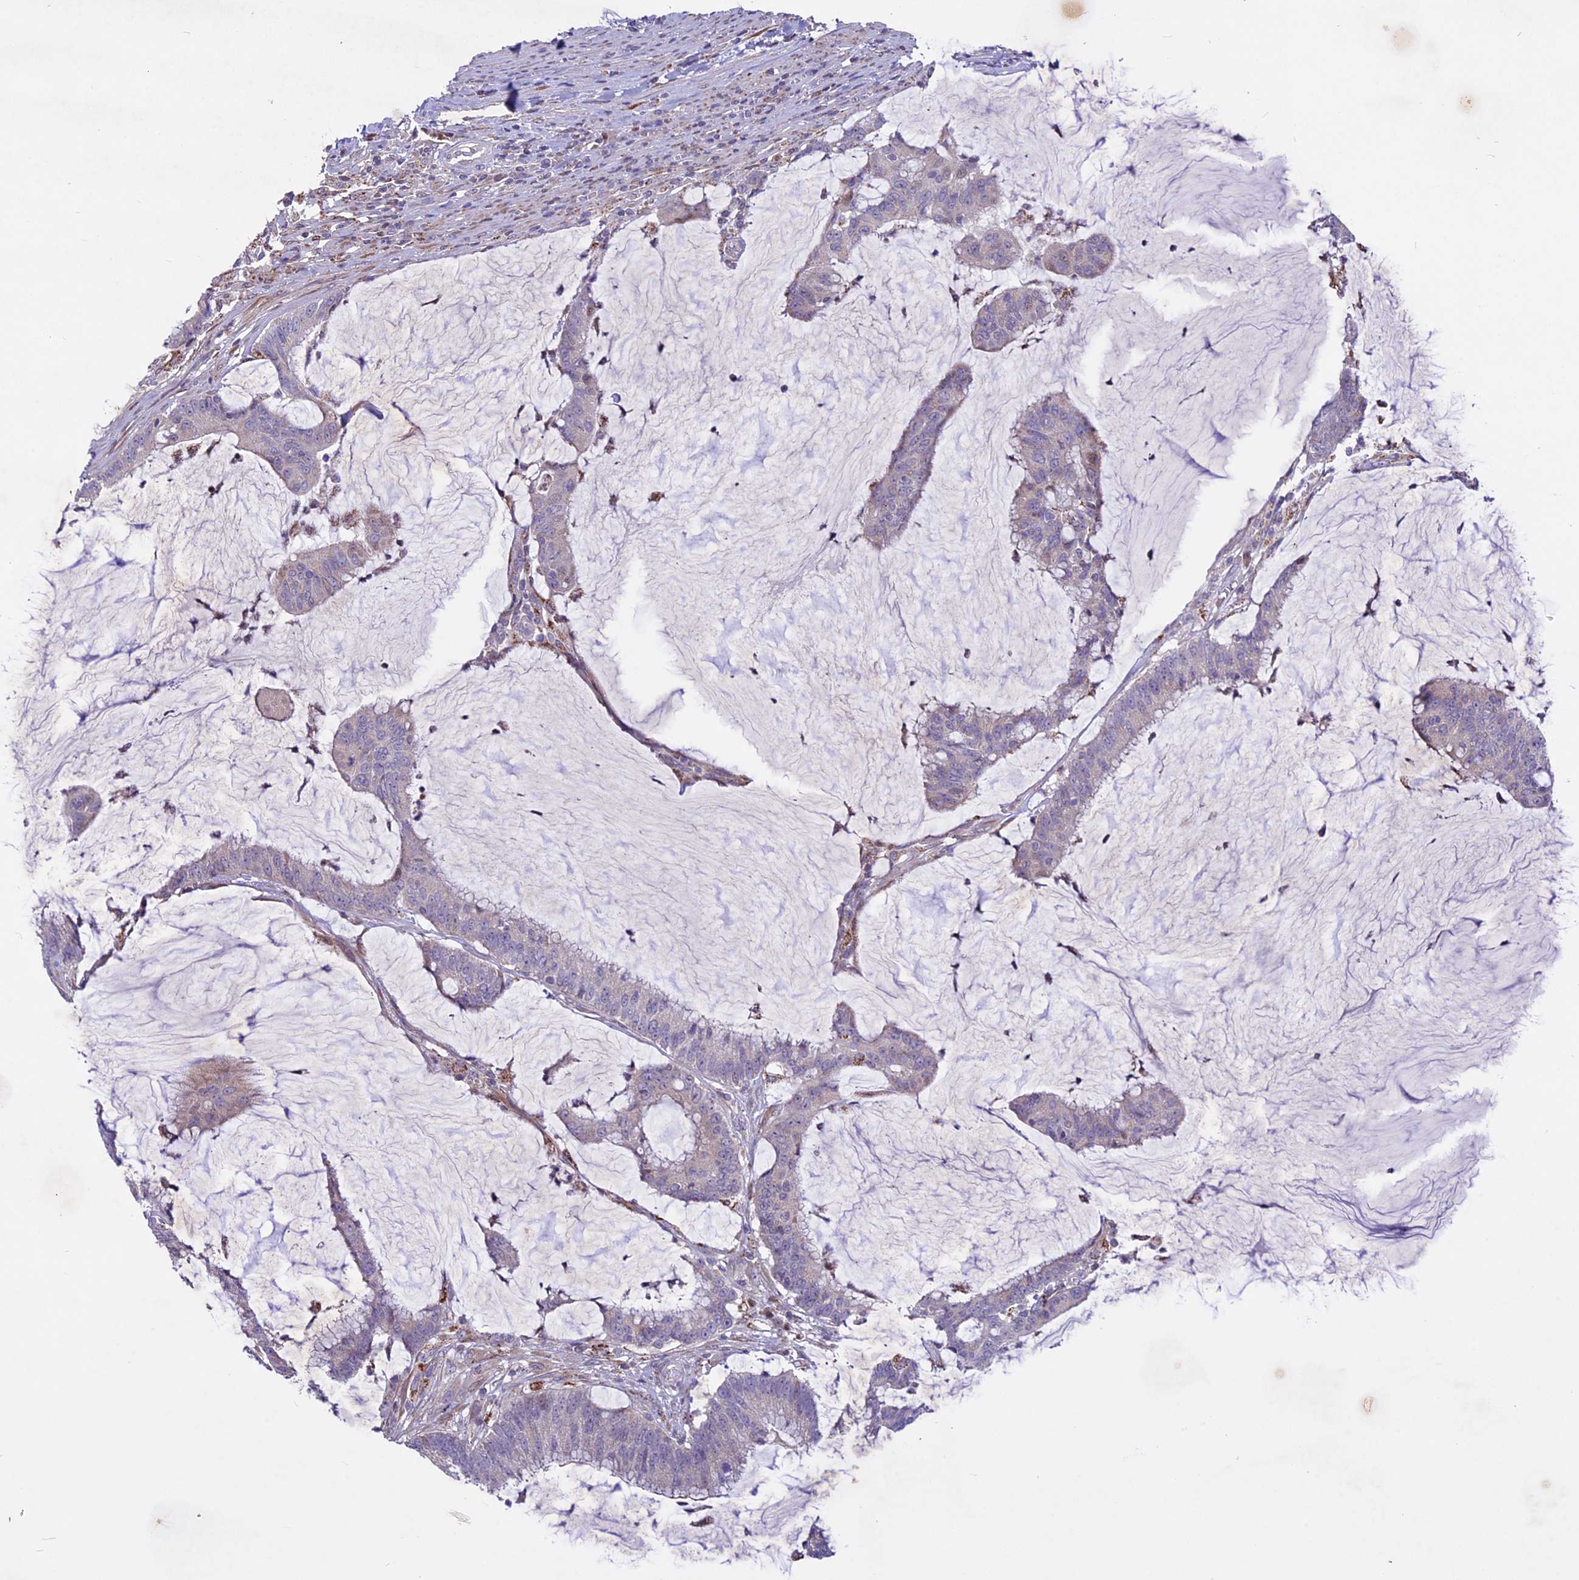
{"staining": {"intensity": "negative", "quantity": "none", "location": "none"}, "tissue": "colorectal cancer", "cell_type": "Tumor cells", "image_type": "cancer", "snomed": [{"axis": "morphology", "description": "Adenocarcinoma, NOS"}, {"axis": "topography", "description": "Rectum"}], "caption": "Immunohistochemical staining of colorectal adenocarcinoma shows no significant staining in tumor cells.", "gene": "MIEF2", "patient": {"sex": "female", "age": 77}}